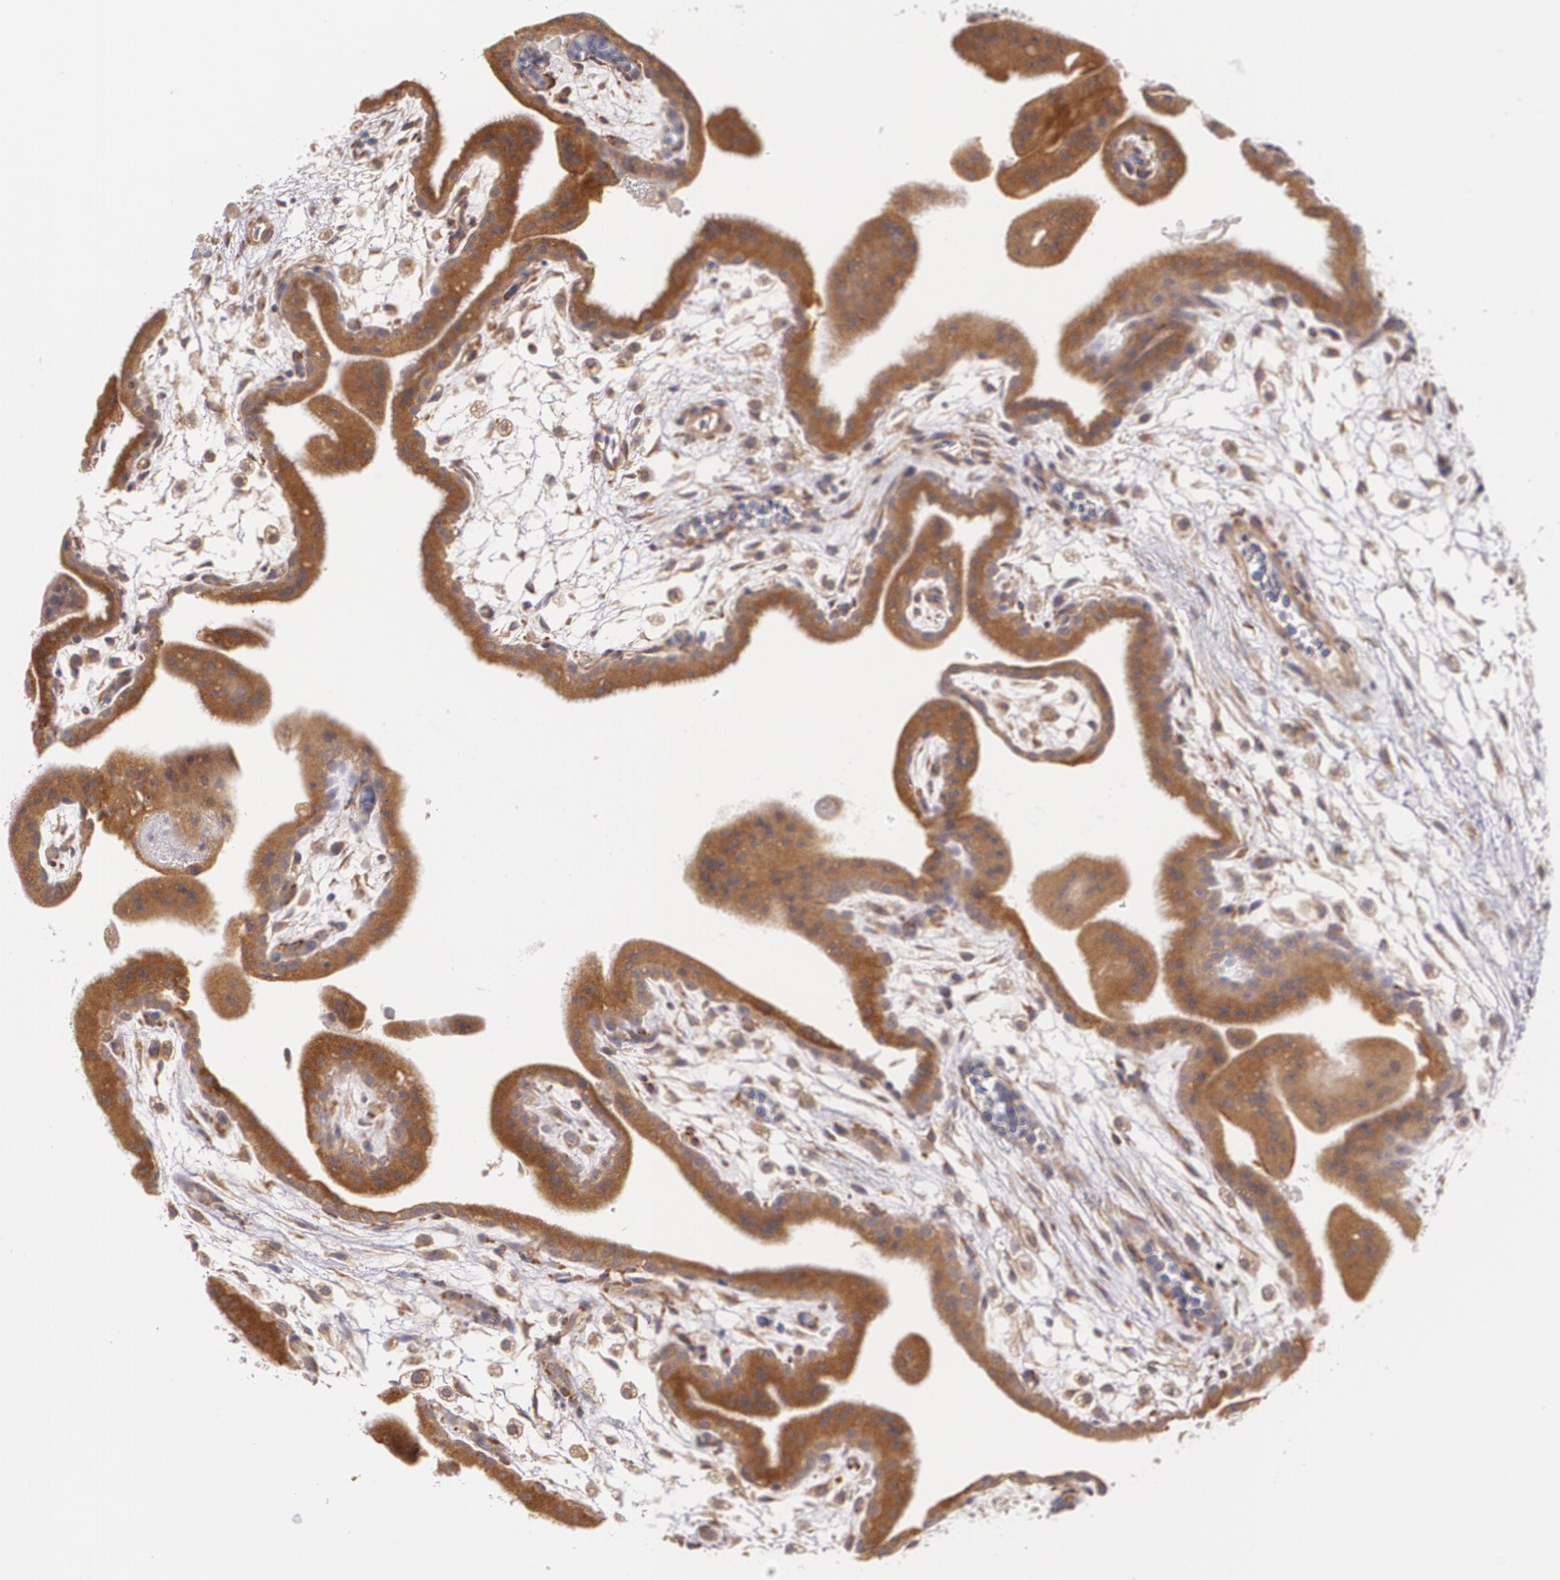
{"staining": {"intensity": "moderate", "quantity": ">75%", "location": "cytoplasmic/membranous"}, "tissue": "placenta", "cell_type": "Decidual cells", "image_type": "normal", "snomed": [{"axis": "morphology", "description": "Normal tissue, NOS"}, {"axis": "topography", "description": "Placenta"}], "caption": "Protein expression analysis of unremarkable placenta shows moderate cytoplasmic/membranous expression in about >75% of decidual cells. The staining was performed using DAB to visualize the protein expression in brown, while the nuclei were stained in blue with hematoxylin (Magnification: 20x).", "gene": "CCL17", "patient": {"sex": "female", "age": 35}}